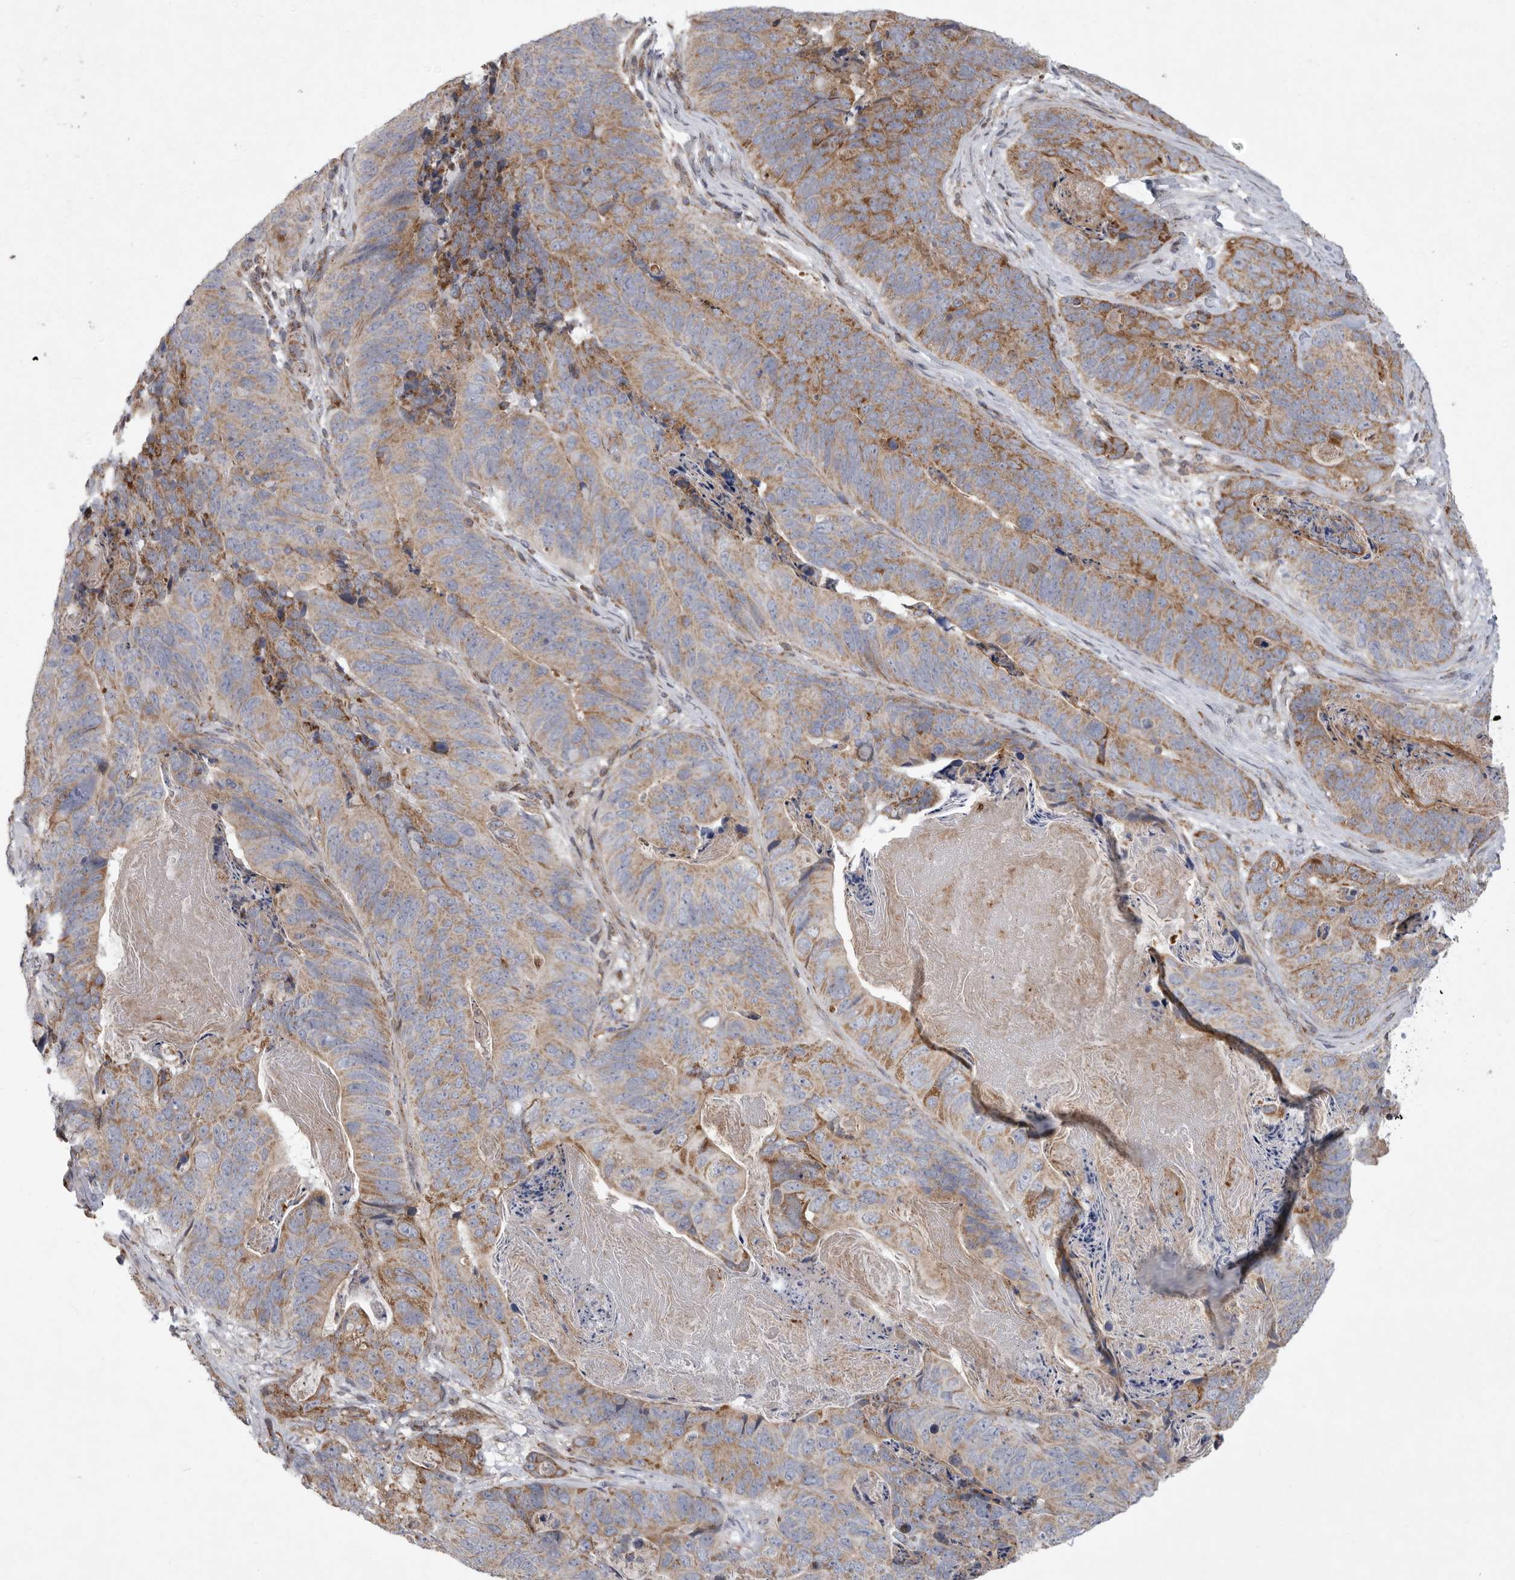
{"staining": {"intensity": "moderate", "quantity": ">75%", "location": "cytoplasmic/membranous"}, "tissue": "stomach cancer", "cell_type": "Tumor cells", "image_type": "cancer", "snomed": [{"axis": "morphology", "description": "Normal tissue, NOS"}, {"axis": "morphology", "description": "Adenocarcinoma, NOS"}, {"axis": "topography", "description": "Stomach"}], "caption": "Protein analysis of stomach cancer (adenocarcinoma) tissue demonstrates moderate cytoplasmic/membranous positivity in approximately >75% of tumor cells.", "gene": "MPZL1", "patient": {"sex": "female", "age": 89}}